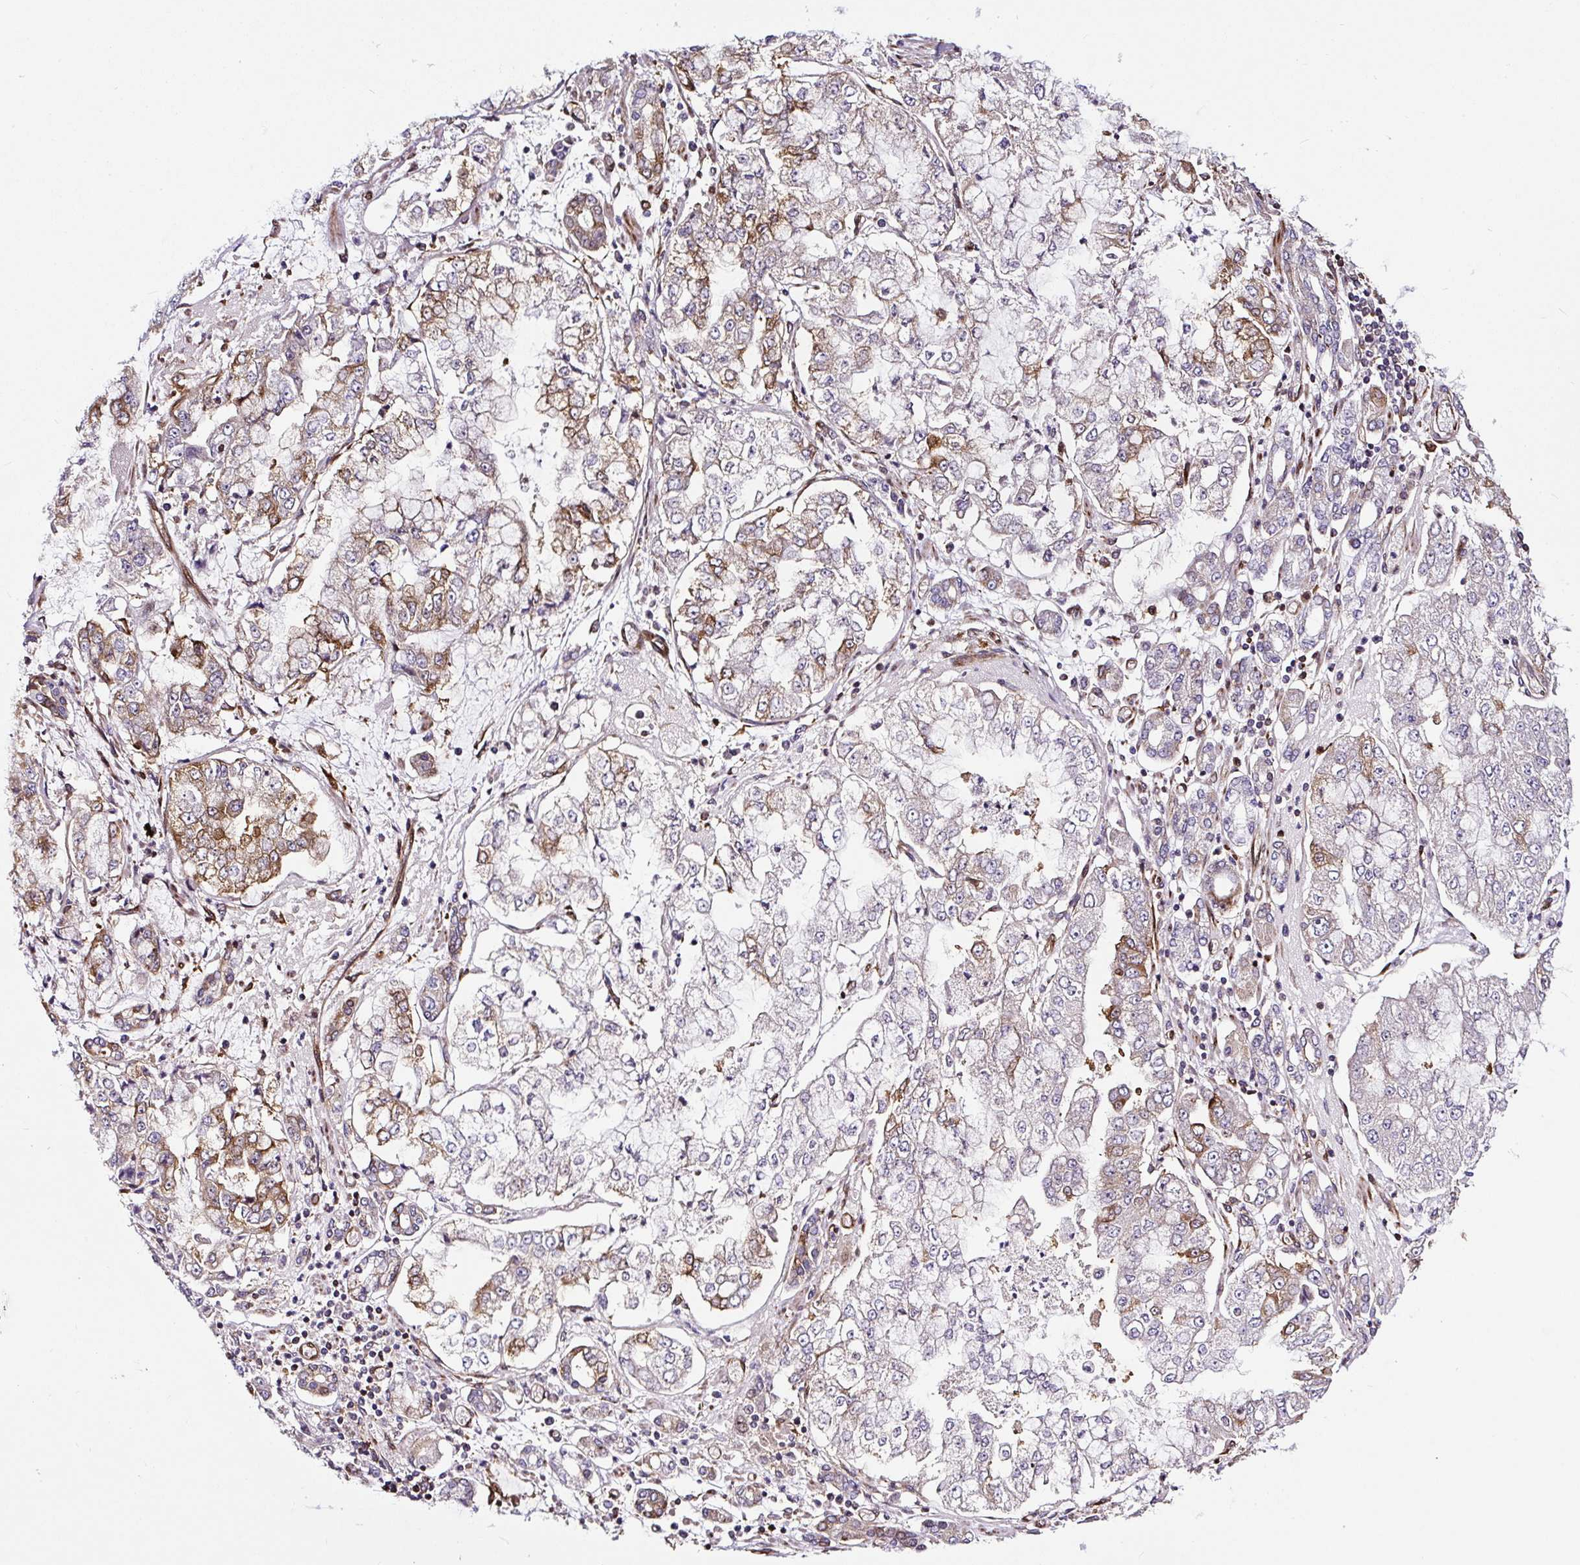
{"staining": {"intensity": "moderate", "quantity": "<25%", "location": "cytoplasmic/membranous"}, "tissue": "stomach cancer", "cell_type": "Tumor cells", "image_type": "cancer", "snomed": [{"axis": "morphology", "description": "Adenocarcinoma, NOS"}, {"axis": "topography", "description": "Stomach"}], "caption": "Stomach cancer stained with a brown dye shows moderate cytoplasmic/membranous positive positivity in about <25% of tumor cells.", "gene": "KDM4E", "patient": {"sex": "male", "age": 76}}